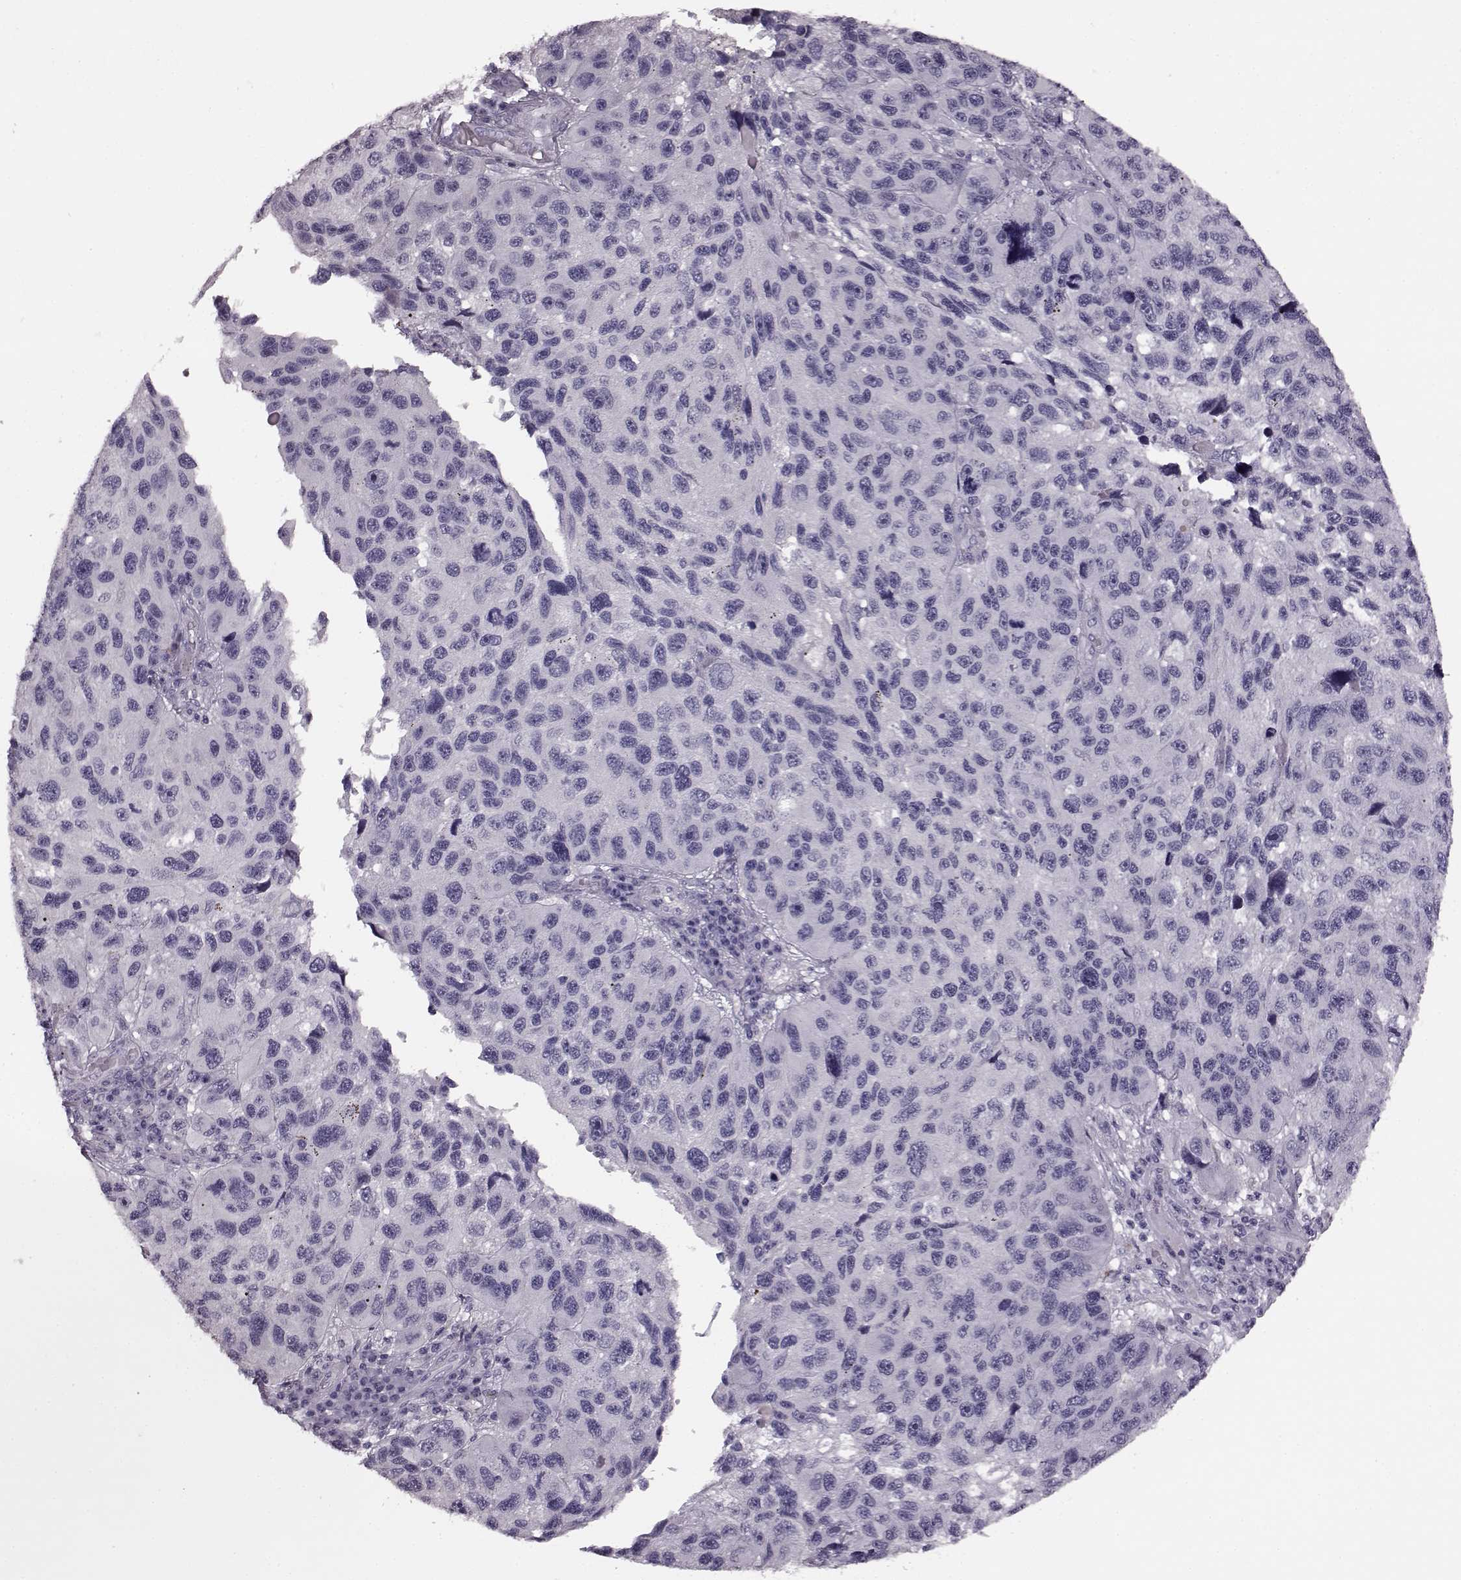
{"staining": {"intensity": "negative", "quantity": "none", "location": "none"}, "tissue": "melanoma", "cell_type": "Tumor cells", "image_type": "cancer", "snomed": [{"axis": "morphology", "description": "Malignant melanoma, NOS"}, {"axis": "topography", "description": "Skin"}], "caption": "This histopathology image is of melanoma stained with immunohistochemistry to label a protein in brown with the nuclei are counter-stained blue. There is no positivity in tumor cells. (Immunohistochemistry (ihc), brightfield microscopy, high magnification).", "gene": "SNTG1", "patient": {"sex": "male", "age": 53}}